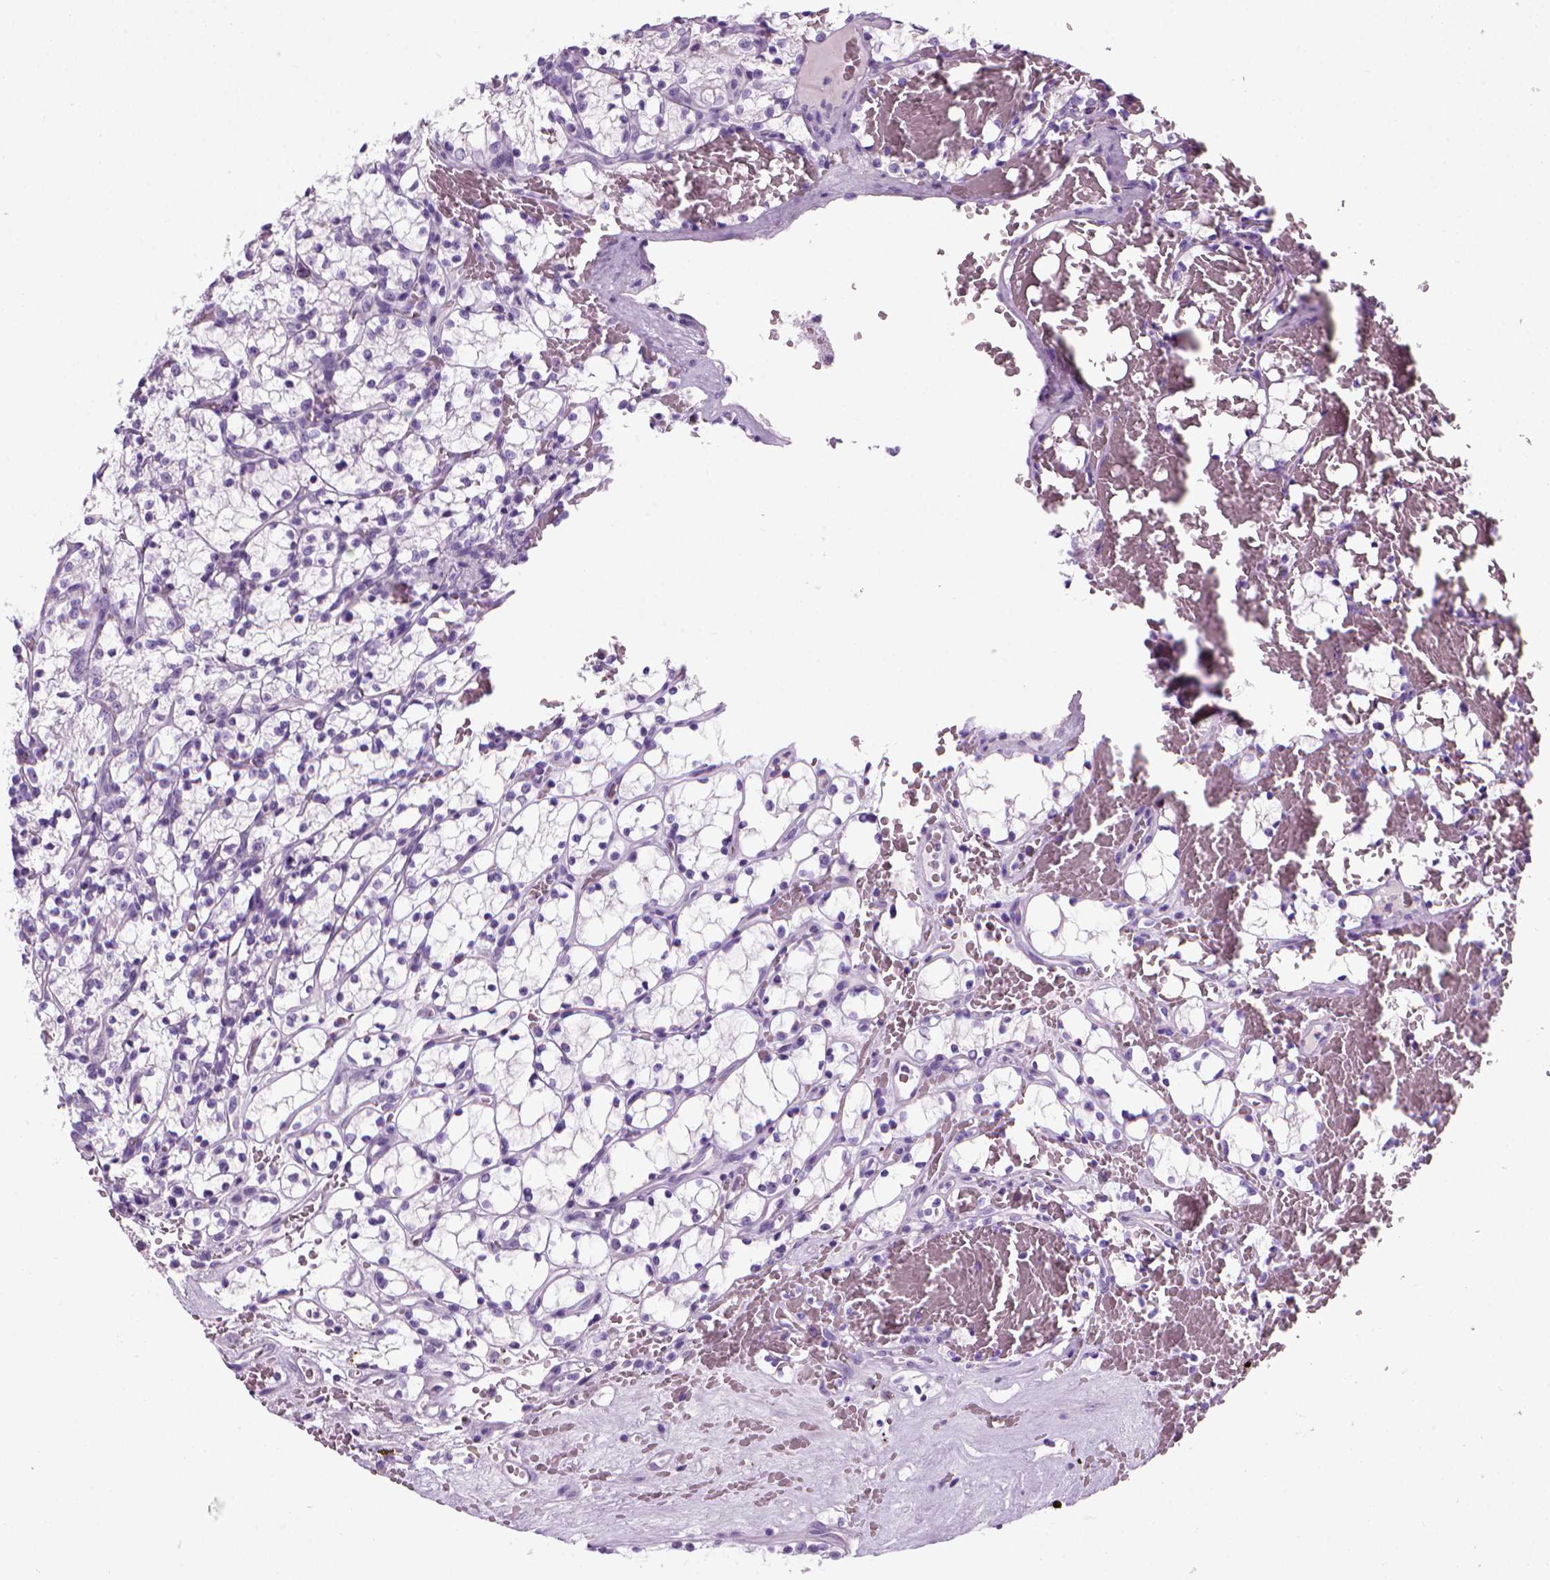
{"staining": {"intensity": "negative", "quantity": "none", "location": "none"}, "tissue": "renal cancer", "cell_type": "Tumor cells", "image_type": "cancer", "snomed": [{"axis": "morphology", "description": "Adenocarcinoma, NOS"}, {"axis": "topography", "description": "Kidney"}], "caption": "There is no significant expression in tumor cells of renal cancer (adenocarcinoma).", "gene": "MZB1", "patient": {"sex": "female", "age": 69}}